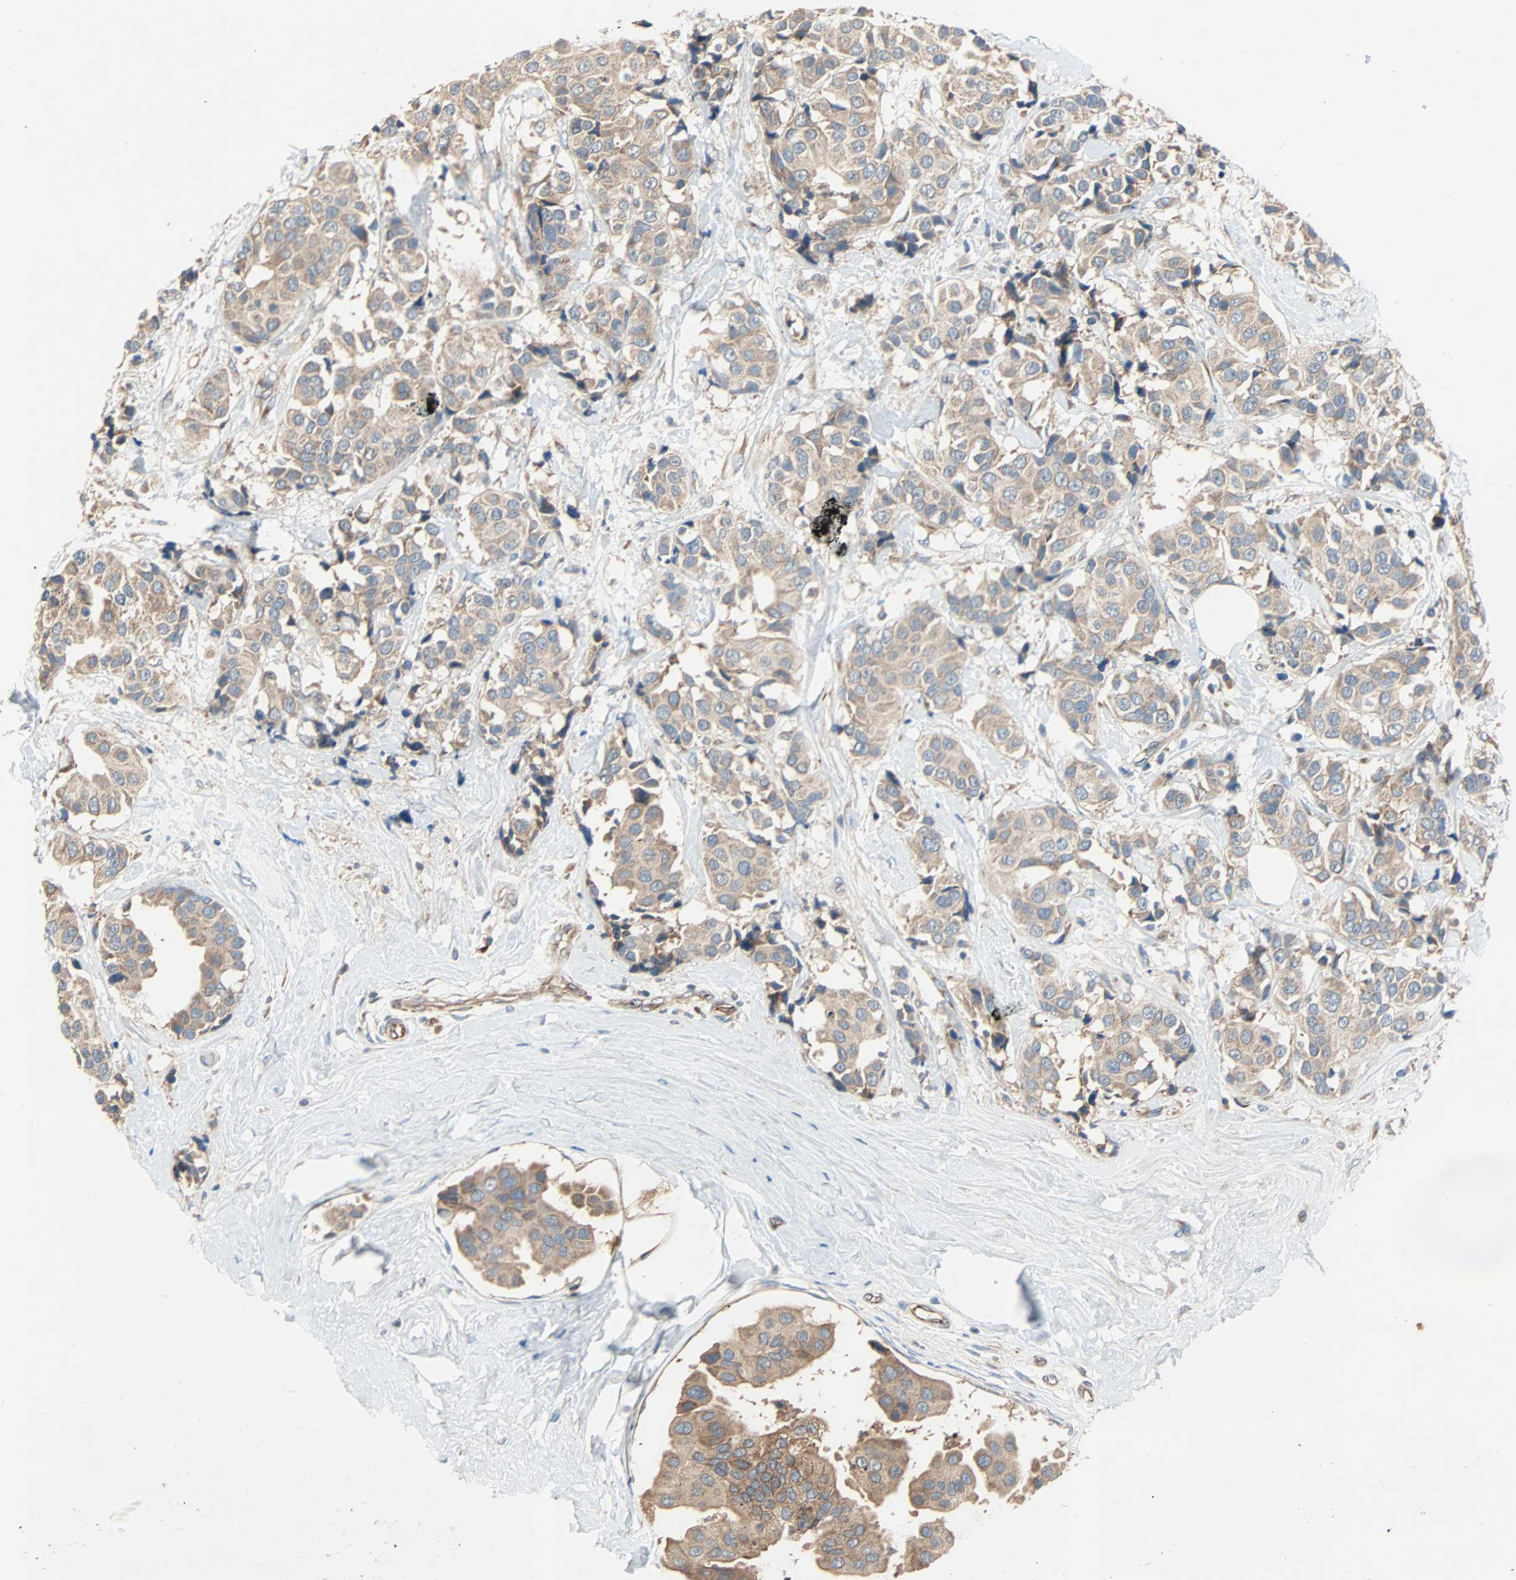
{"staining": {"intensity": "weak", "quantity": ">75%", "location": "cytoplasmic/membranous"}, "tissue": "breast cancer", "cell_type": "Tumor cells", "image_type": "cancer", "snomed": [{"axis": "morphology", "description": "Normal tissue, NOS"}, {"axis": "morphology", "description": "Duct carcinoma"}, {"axis": "topography", "description": "Breast"}], "caption": "Tumor cells exhibit weak cytoplasmic/membranous positivity in about >75% of cells in infiltrating ductal carcinoma (breast).", "gene": "XYLT1", "patient": {"sex": "female", "age": 39}}